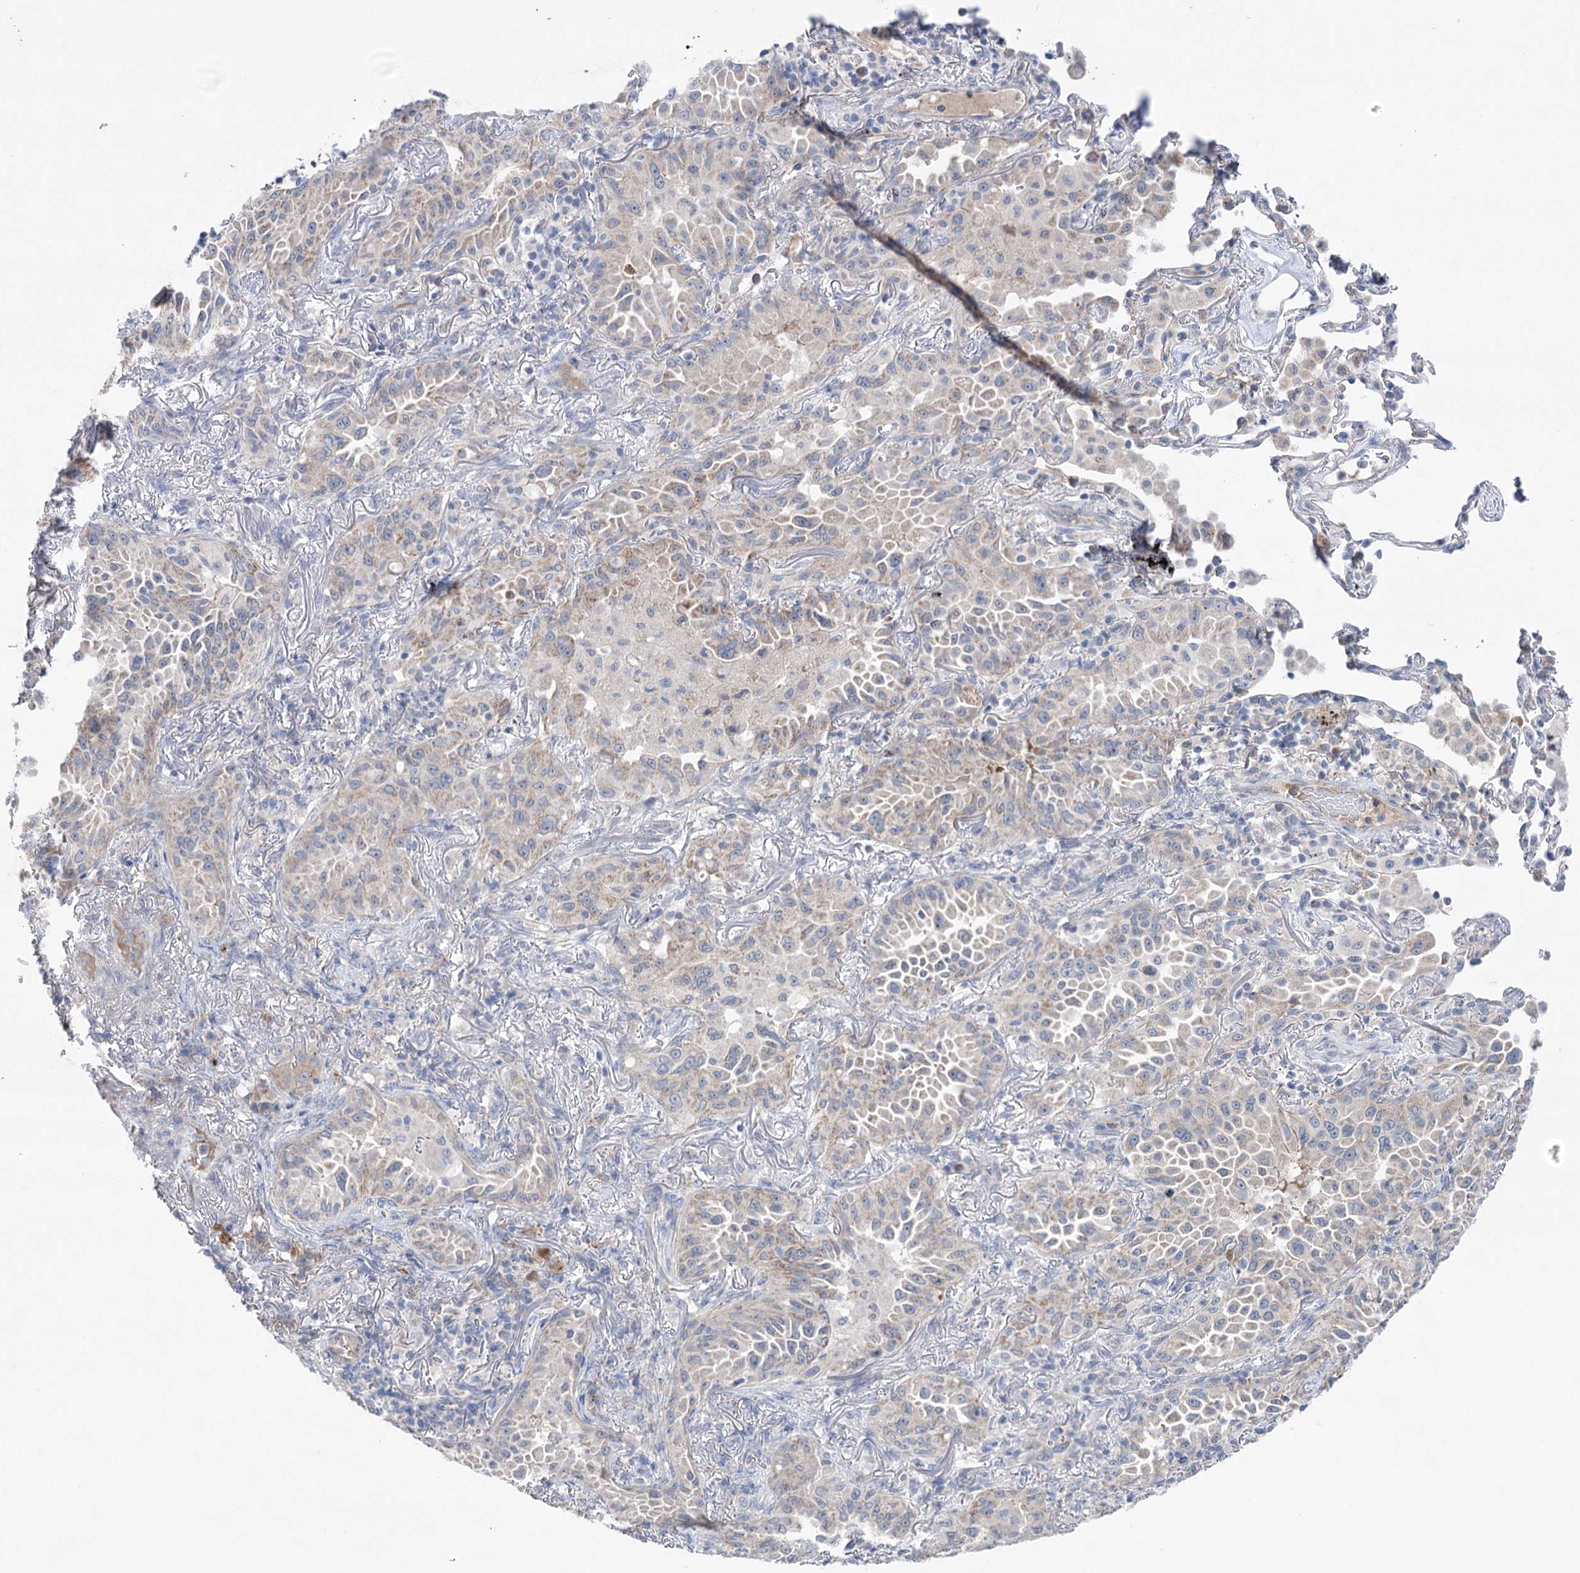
{"staining": {"intensity": "negative", "quantity": "none", "location": "none"}, "tissue": "lung cancer", "cell_type": "Tumor cells", "image_type": "cancer", "snomed": [{"axis": "morphology", "description": "Adenocarcinoma, NOS"}, {"axis": "topography", "description": "Lung"}], "caption": "Immunohistochemistry (IHC) of lung adenocarcinoma displays no staining in tumor cells. Brightfield microscopy of IHC stained with DAB (brown) and hematoxylin (blue), captured at high magnification.", "gene": "MTCH2", "patient": {"sex": "female", "age": 69}}